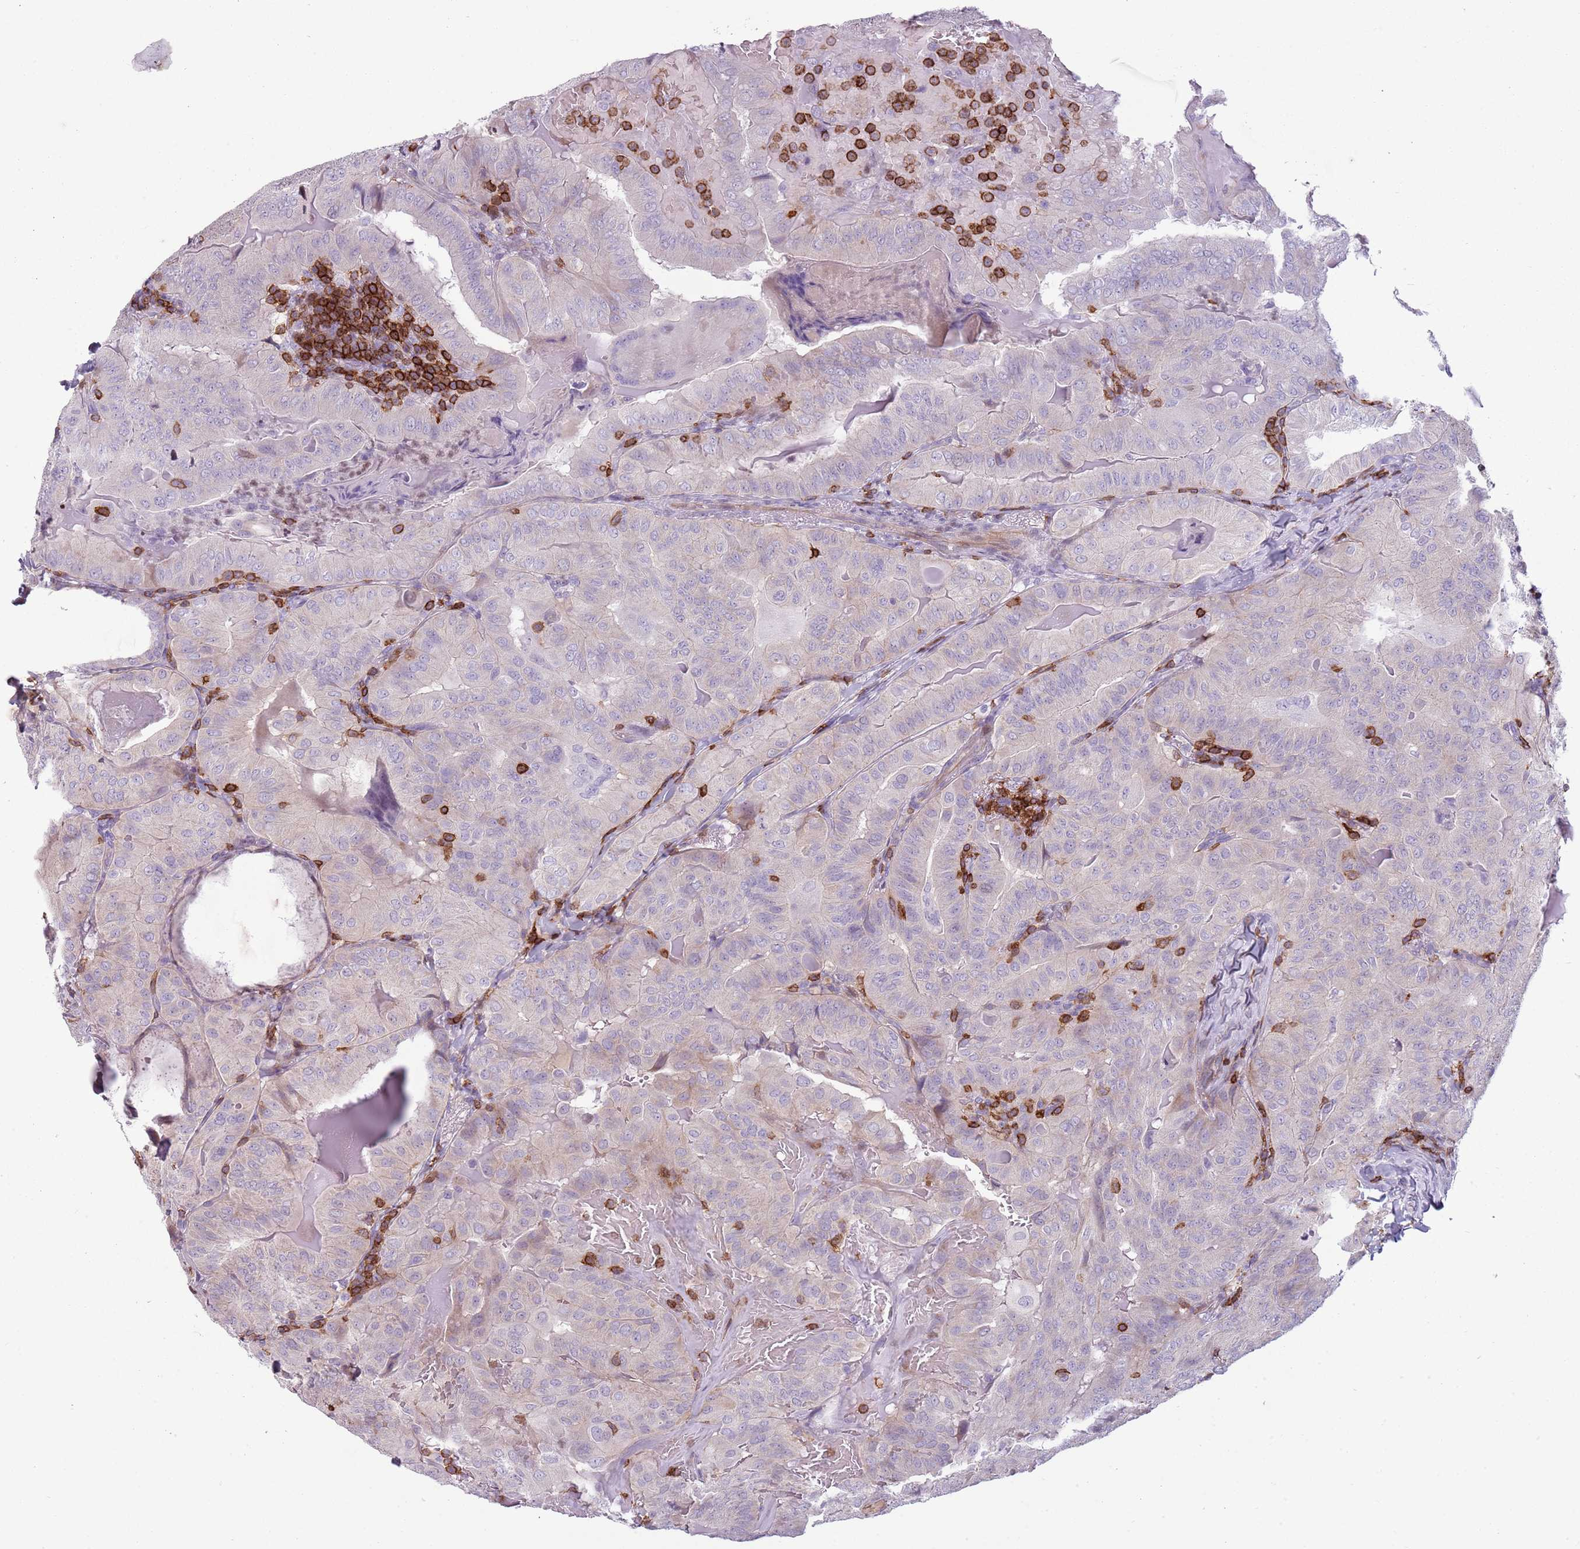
{"staining": {"intensity": "negative", "quantity": "none", "location": "none"}, "tissue": "thyroid cancer", "cell_type": "Tumor cells", "image_type": "cancer", "snomed": [{"axis": "morphology", "description": "Papillary adenocarcinoma, NOS"}, {"axis": "topography", "description": "Thyroid gland"}], "caption": "Tumor cells show no significant protein expression in thyroid cancer.", "gene": "ZNF583", "patient": {"sex": "female", "age": 68}}